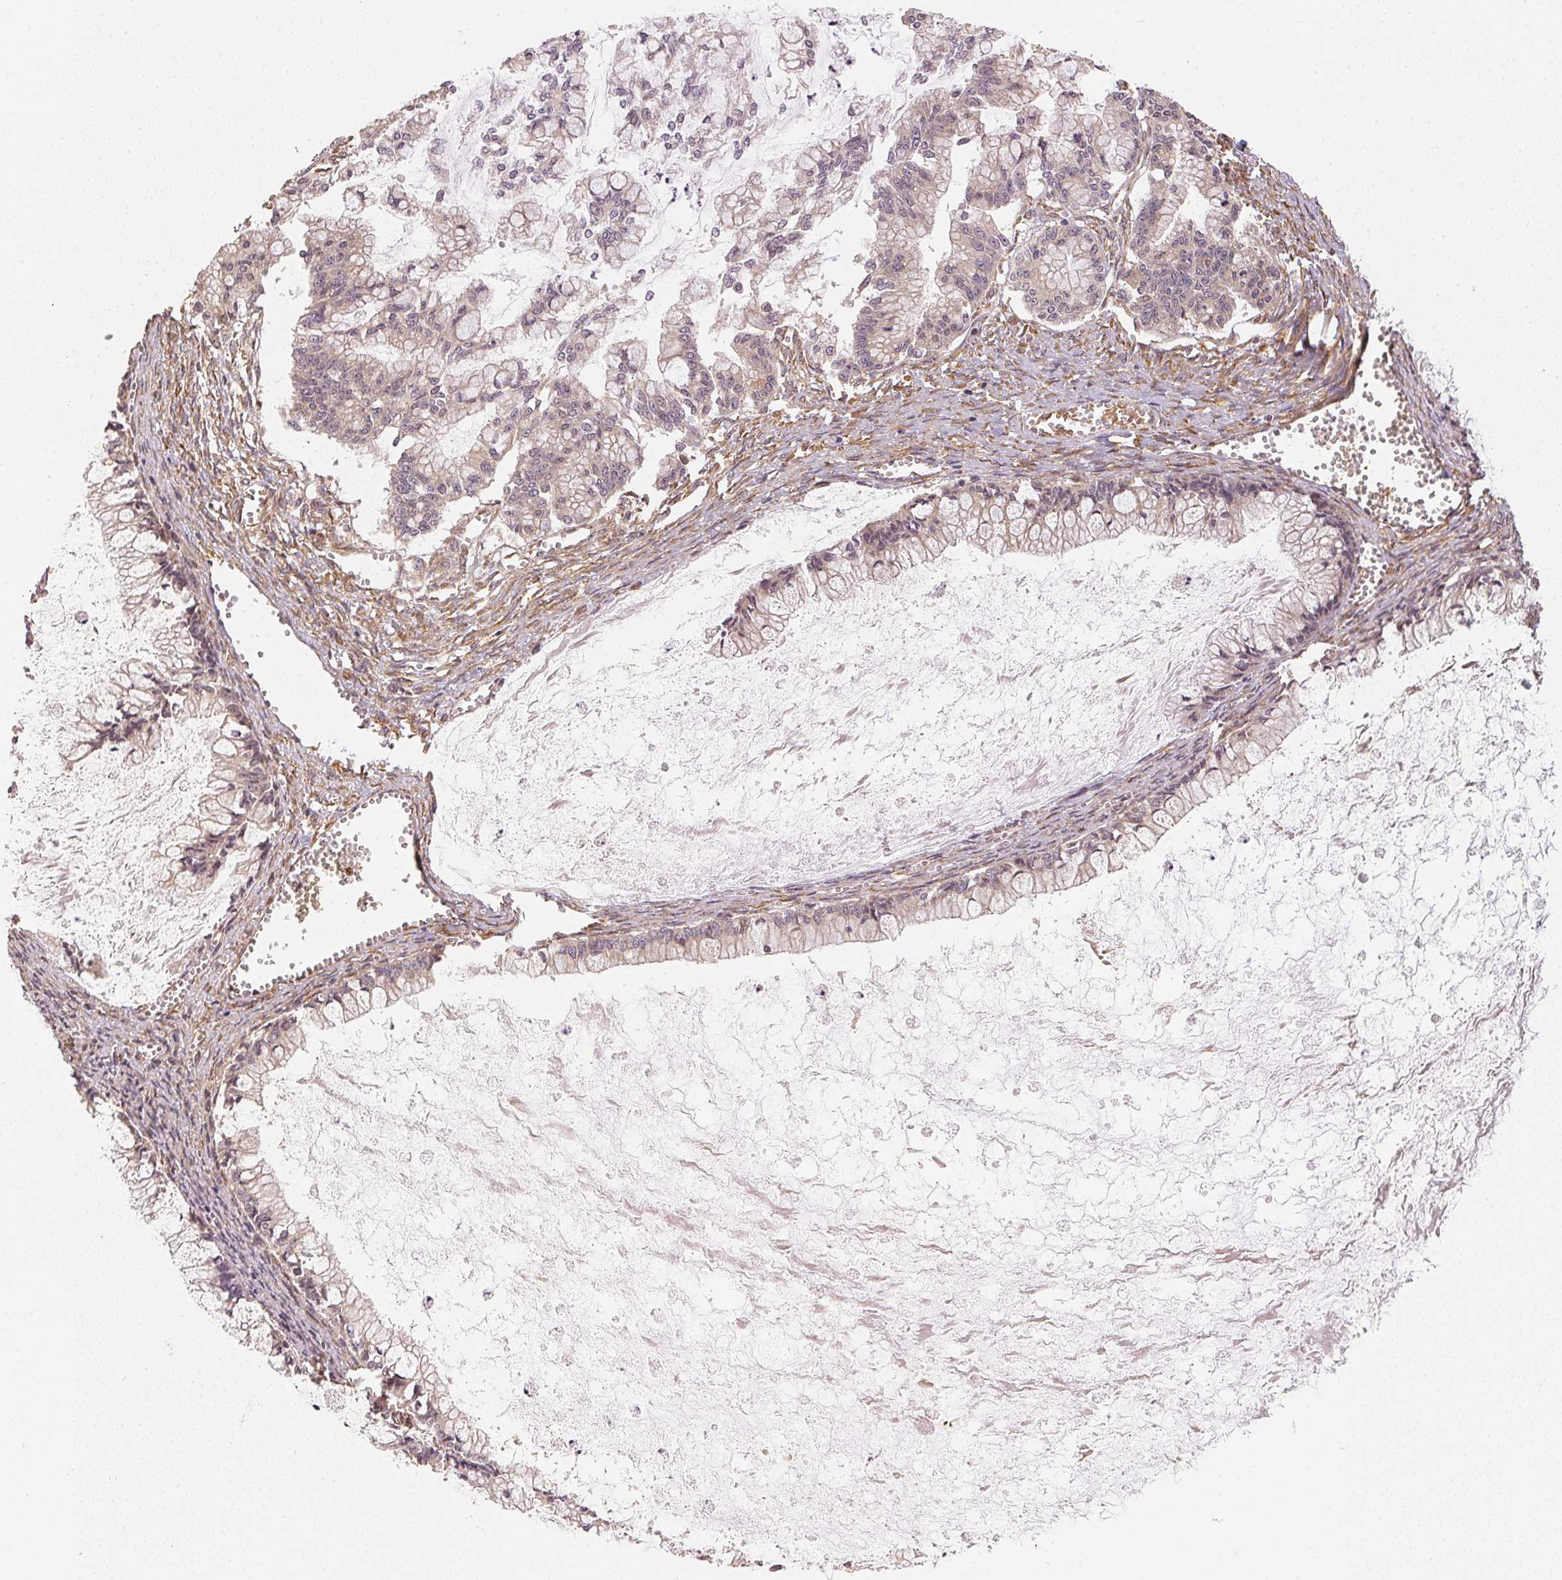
{"staining": {"intensity": "weak", "quantity": "<25%", "location": "cytoplasmic/membranous"}, "tissue": "ovarian cancer", "cell_type": "Tumor cells", "image_type": "cancer", "snomed": [{"axis": "morphology", "description": "Cystadenocarcinoma, mucinous, NOS"}, {"axis": "topography", "description": "Ovary"}], "caption": "DAB (3,3'-diaminobenzidine) immunohistochemical staining of human ovarian mucinous cystadenocarcinoma exhibits no significant positivity in tumor cells. (DAB IHC with hematoxylin counter stain).", "gene": "STRN4", "patient": {"sex": "female", "age": 67}}